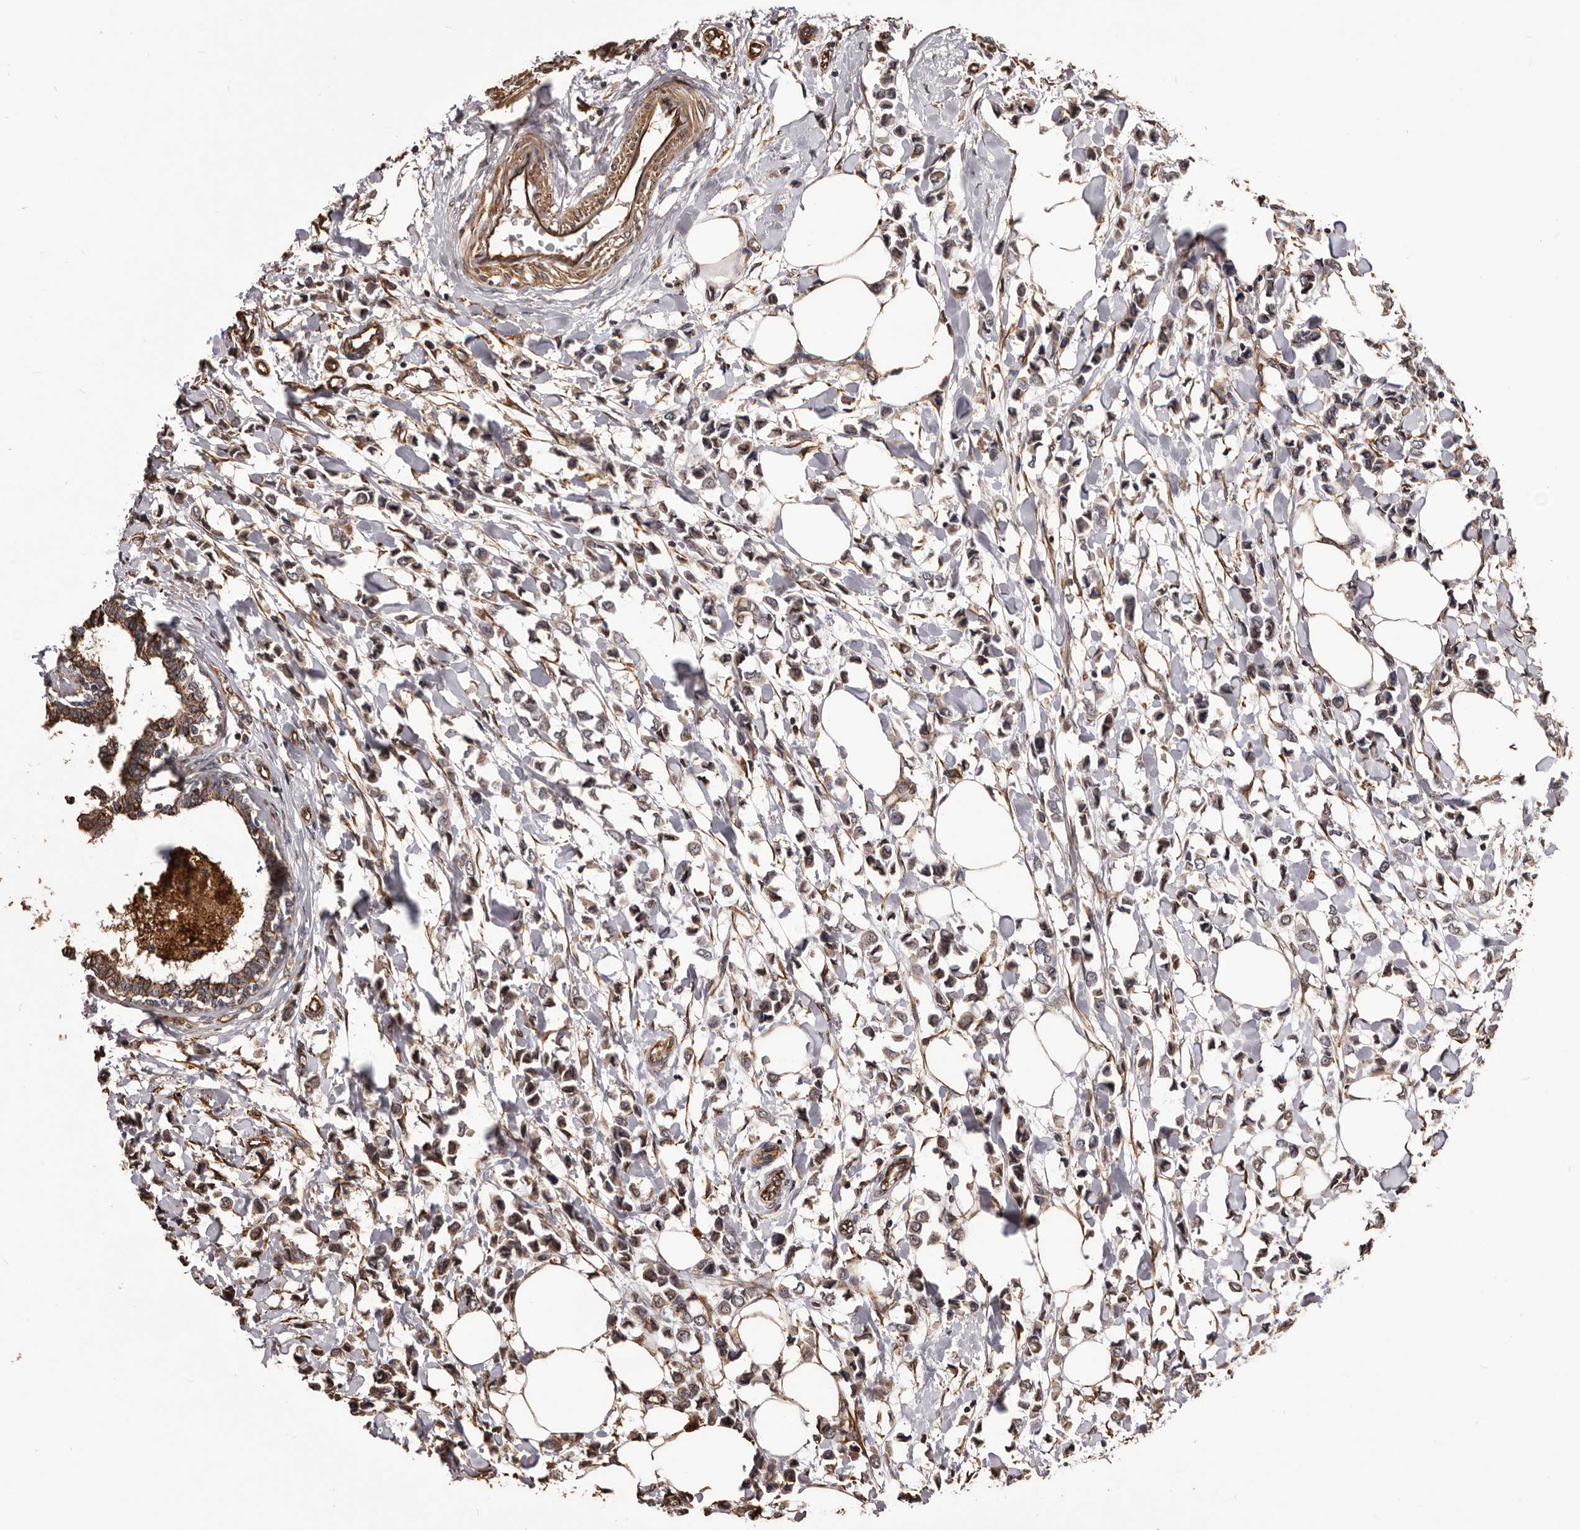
{"staining": {"intensity": "moderate", "quantity": ">75%", "location": "cytoplasmic/membranous"}, "tissue": "breast cancer", "cell_type": "Tumor cells", "image_type": "cancer", "snomed": [{"axis": "morphology", "description": "Lobular carcinoma"}, {"axis": "topography", "description": "Breast"}], "caption": "There is medium levels of moderate cytoplasmic/membranous positivity in tumor cells of lobular carcinoma (breast), as demonstrated by immunohistochemical staining (brown color).", "gene": "ALPK1", "patient": {"sex": "female", "age": 51}}